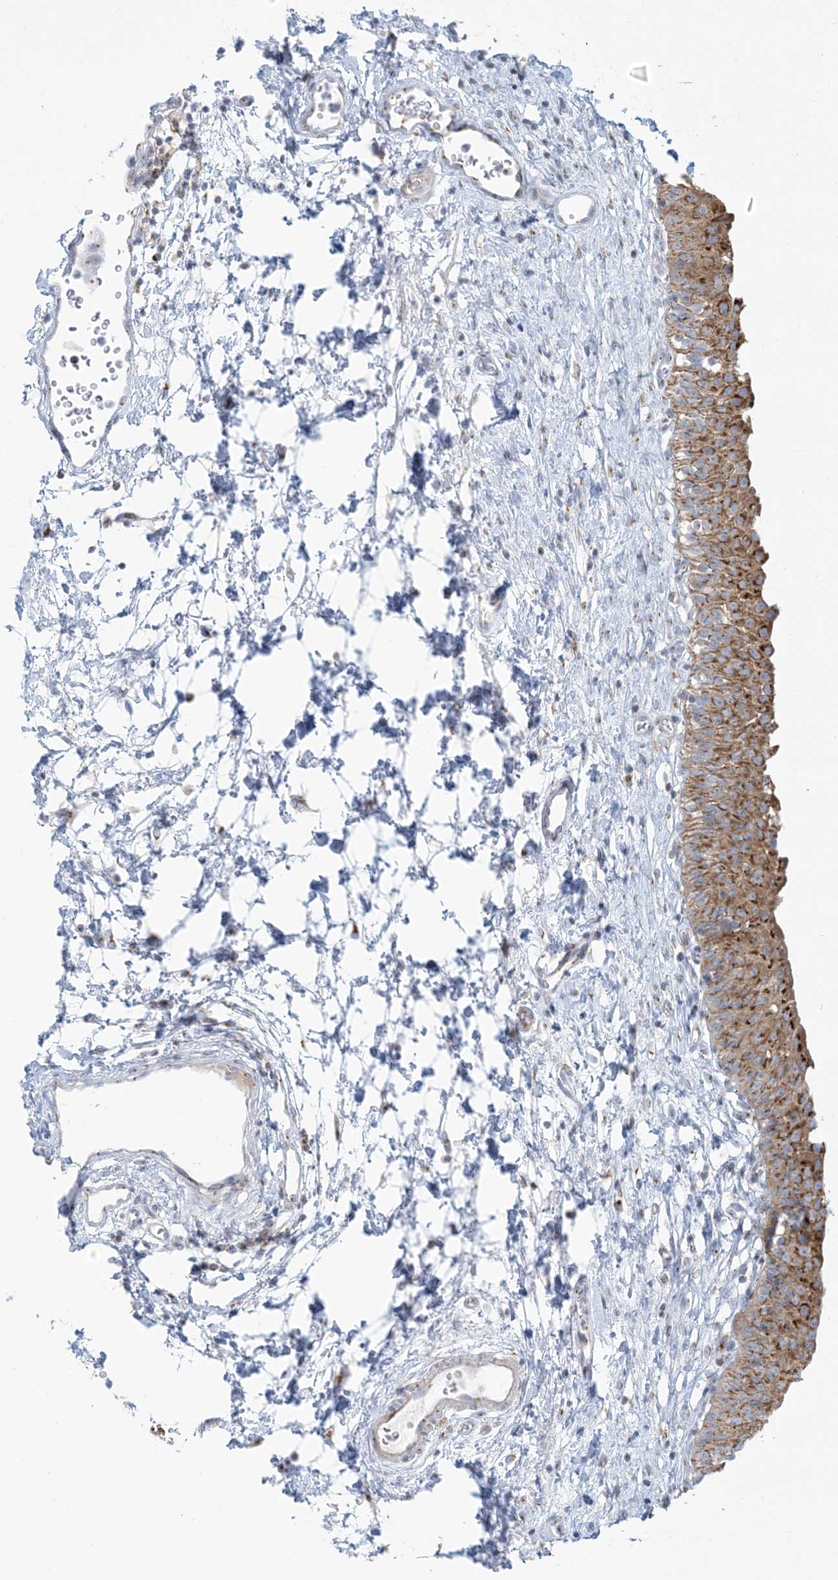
{"staining": {"intensity": "strong", "quantity": "25%-75%", "location": "cytoplasmic/membranous"}, "tissue": "urinary bladder", "cell_type": "Urothelial cells", "image_type": "normal", "snomed": [{"axis": "morphology", "description": "Normal tissue, NOS"}, {"axis": "topography", "description": "Urinary bladder"}], "caption": "Immunohistochemistry (IHC) (DAB) staining of unremarkable urinary bladder reveals strong cytoplasmic/membranous protein staining in approximately 25%-75% of urothelial cells.", "gene": "AFTPH", "patient": {"sex": "male", "age": 51}}